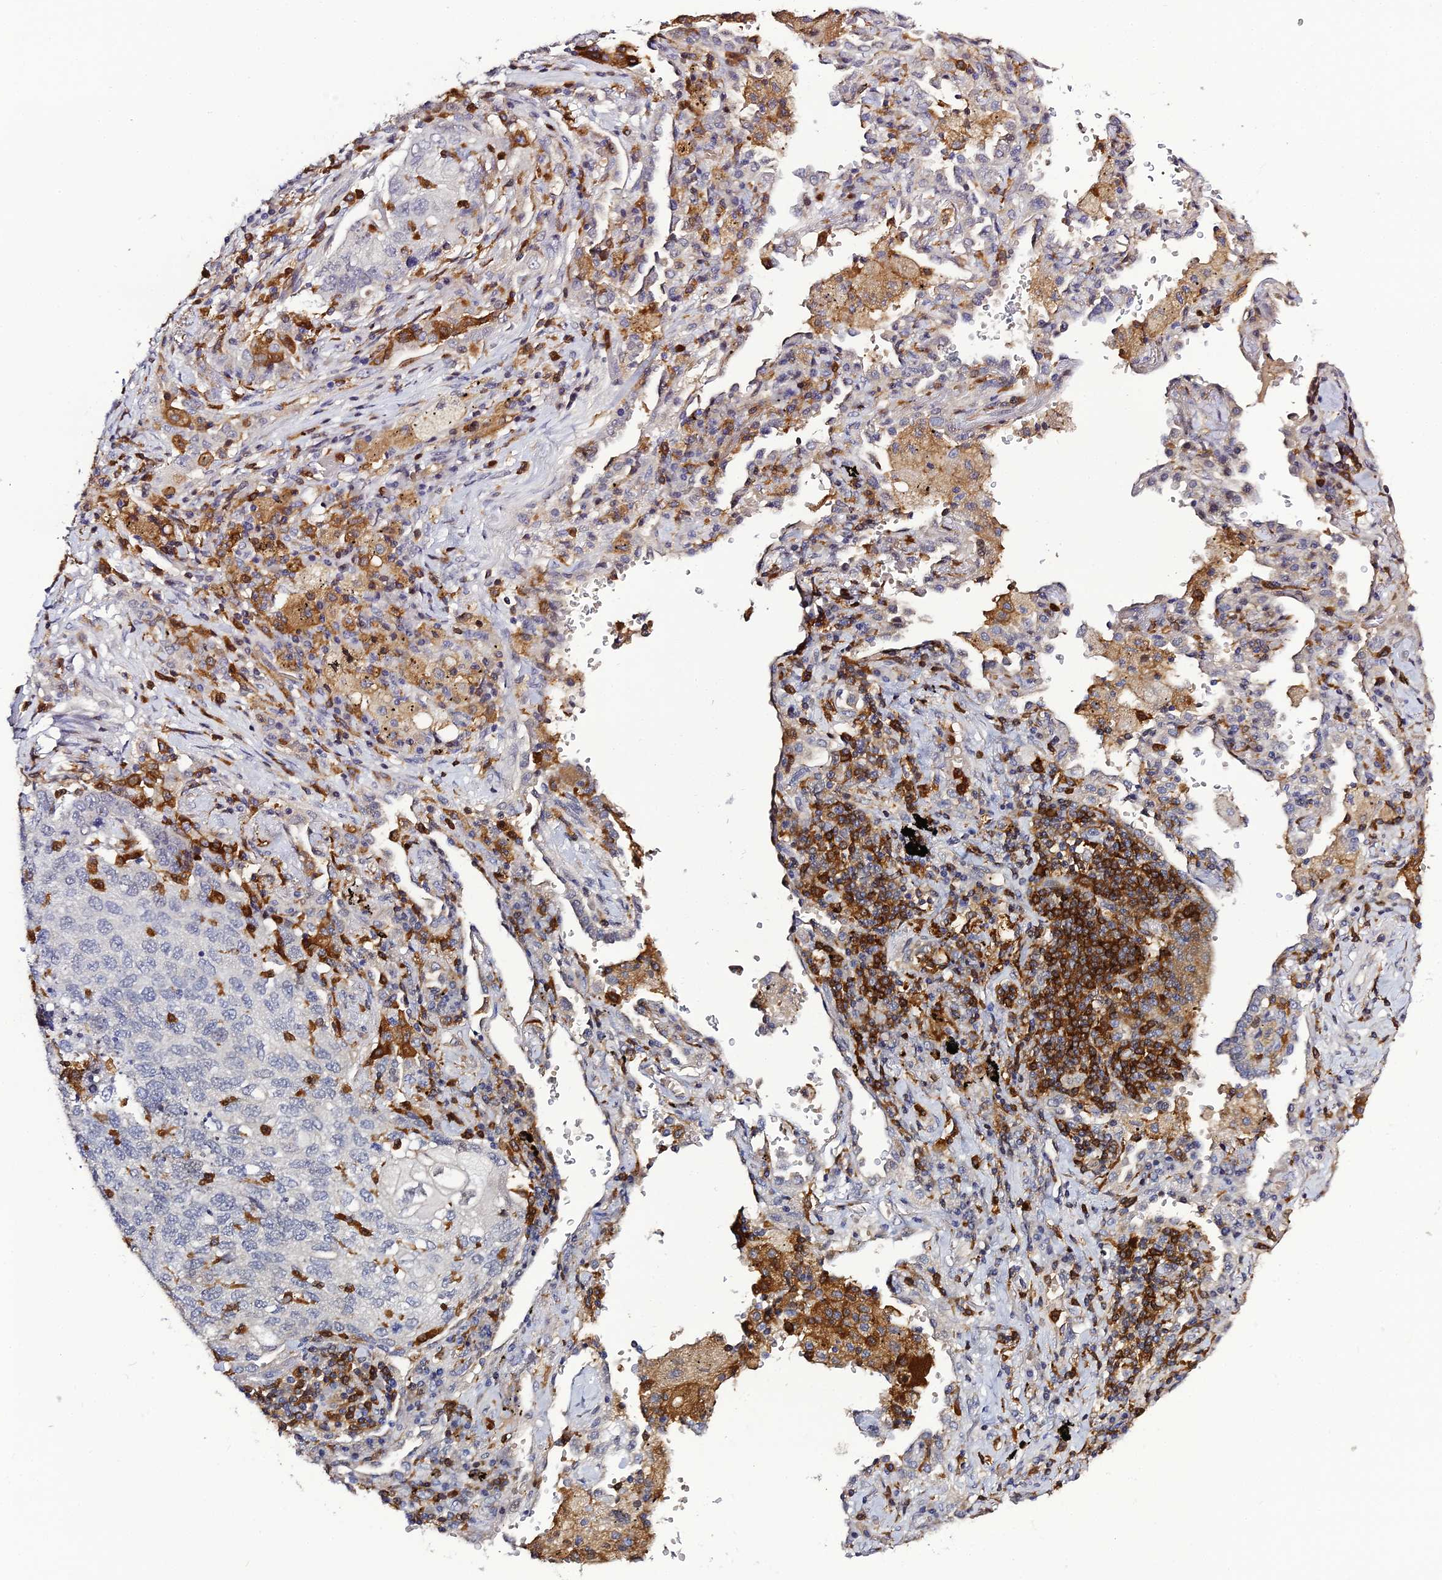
{"staining": {"intensity": "negative", "quantity": "none", "location": "none"}, "tissue": "lung cancer", "cell_type": "Tumor cells", "image_type": "cancer", "snomed": [{"axis": "morphology", "description": "Squamous cell carcinoma, NOS"}, {"axis": "topography", "description": "Lung"}], "caption": "Immunohistochemistry photomicrograph of lung cancer (squamous cell carcinoma) stained for a protein (brown), which exhibits no positivity in tumor cells. Nuclei are stained in blue.", "gene": "IL4I1", "patient": {"sex": "female", "age": 63}}